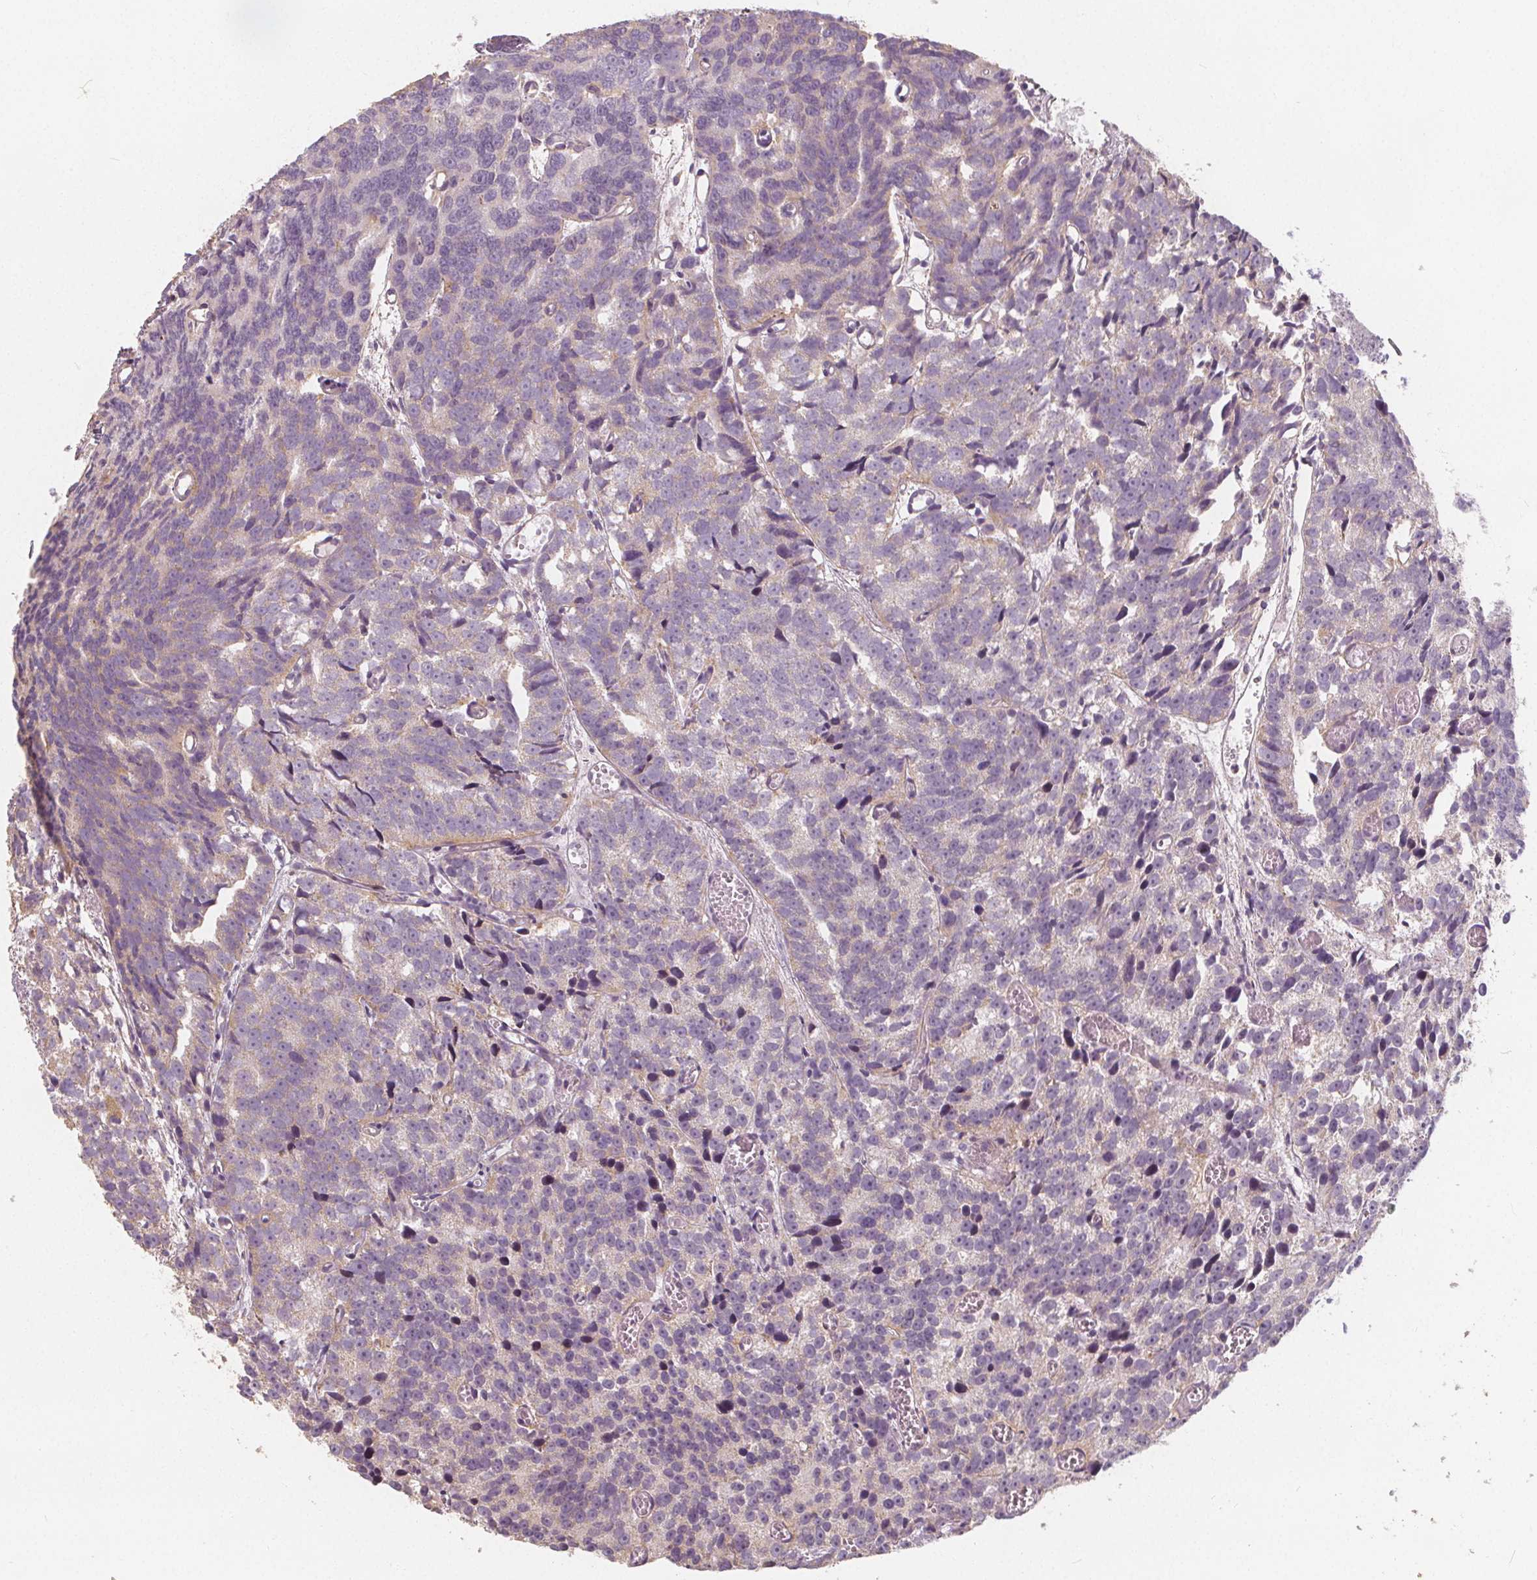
{"staining": {"intensity": "negative", "quantity": "none", "location": "none"}, "tissue": "prostate cancer", "cell_type": "Tumor cells", "image_type": "cancer", "snomed": [{"axis": "morphology", "description": "Adenocarcinoma, High grade"}, {"axis": "topography", "description": "Prostate"}], "caption": "High-grade adenocarcinoma (prostate) was stained to show a protein in brown. There is no significant positivity in tumor cells.", "gene": "DRC3", "patient": {"sex": "male", "age": 77}}